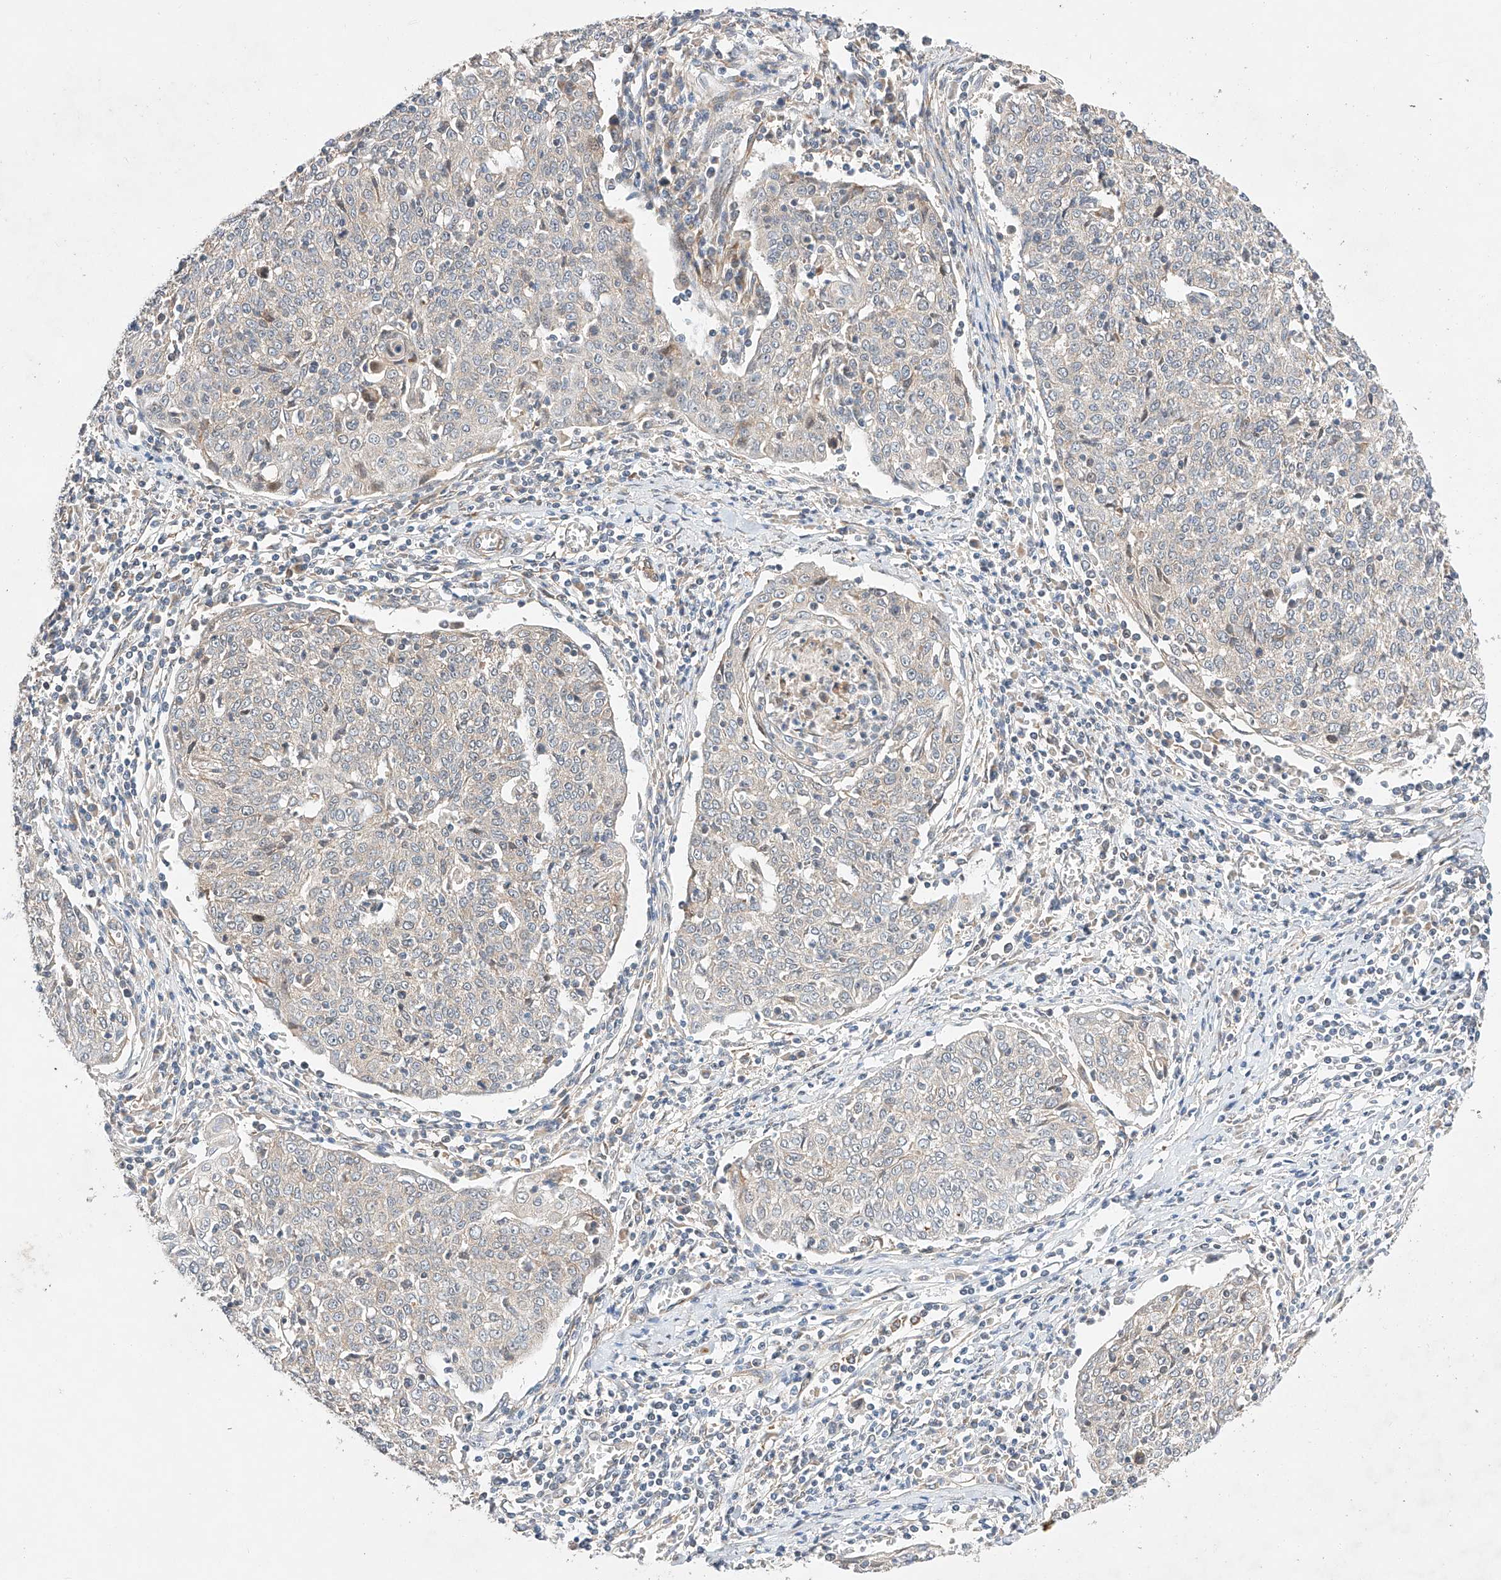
{"staining": {"intensity": "negative", "quantity": "none", "location": "none"}, "tissue": "cervical cancer", "cell_type": "Tumor cells", "image_type": "cancer", "snomed": [{"axis": "morphology", "description": "Squamous cell carcinoma, NOS"}, {"axis": "topography", "description": "Cervix"}], "caption": "IHC of squamous cell carcinoma (cervical) reveals no positivity in tumor cells. Nuclei are stained in blue.", "gene": "RAB23", "patient": {"sex": "female", "age": 48}}